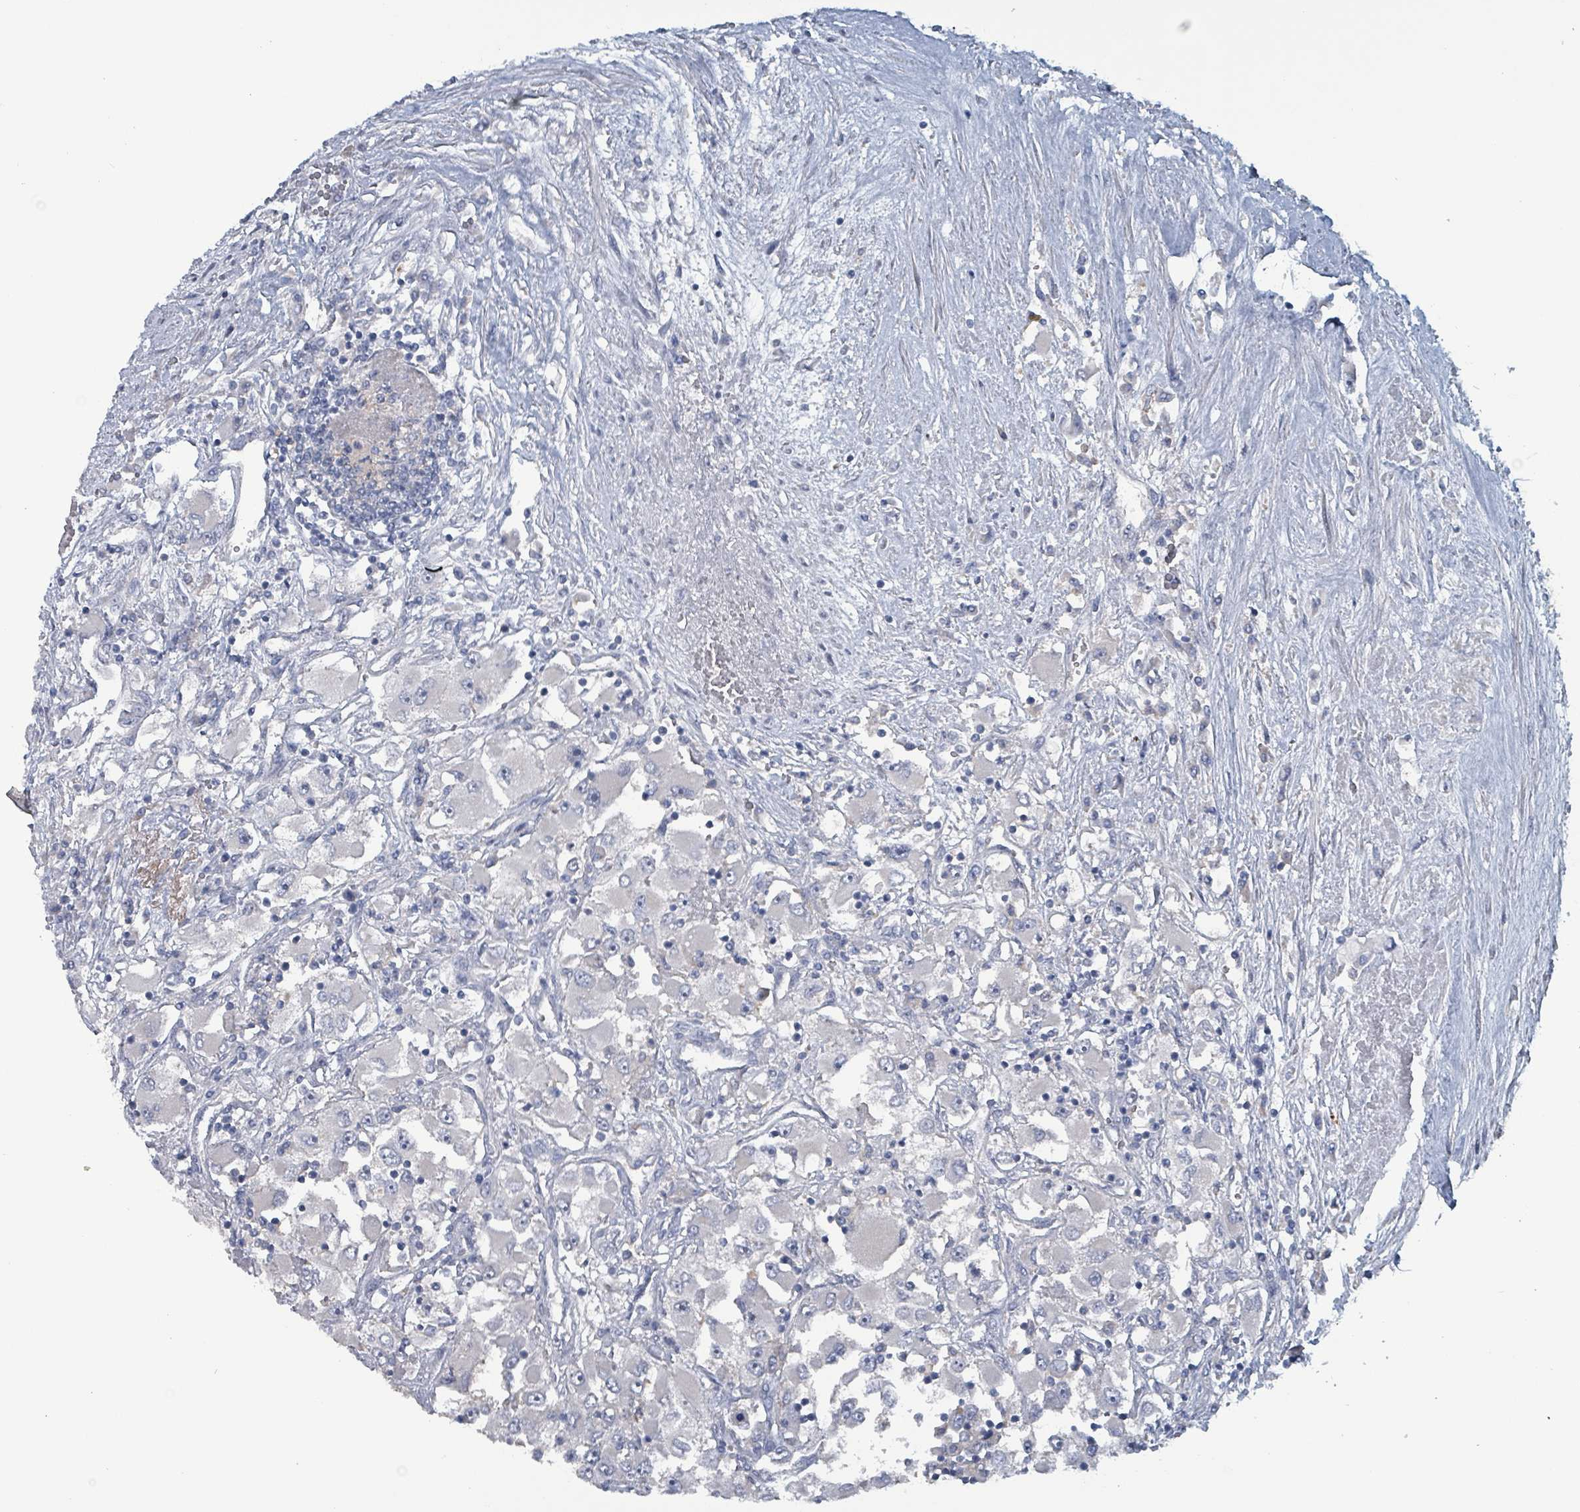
{"staining": {"intensity": "negative", "quantity": "none", "location": "none"}, "tissue": "renal cancer", "cell_type": "Tumor cells", "image_type": "cancer", "snomed": [{"axis": "morphology", "description": "Adenocarcinoma, NOS"}, {"axis": "topography", "description": "Kidney"}], "caption": "A photomicrograph of human renal cancer (adenocarcinoma) is negative for staining in tumor cells.", "gene": "TAAR5", "patient": {"sex": "female", "age": 52}}